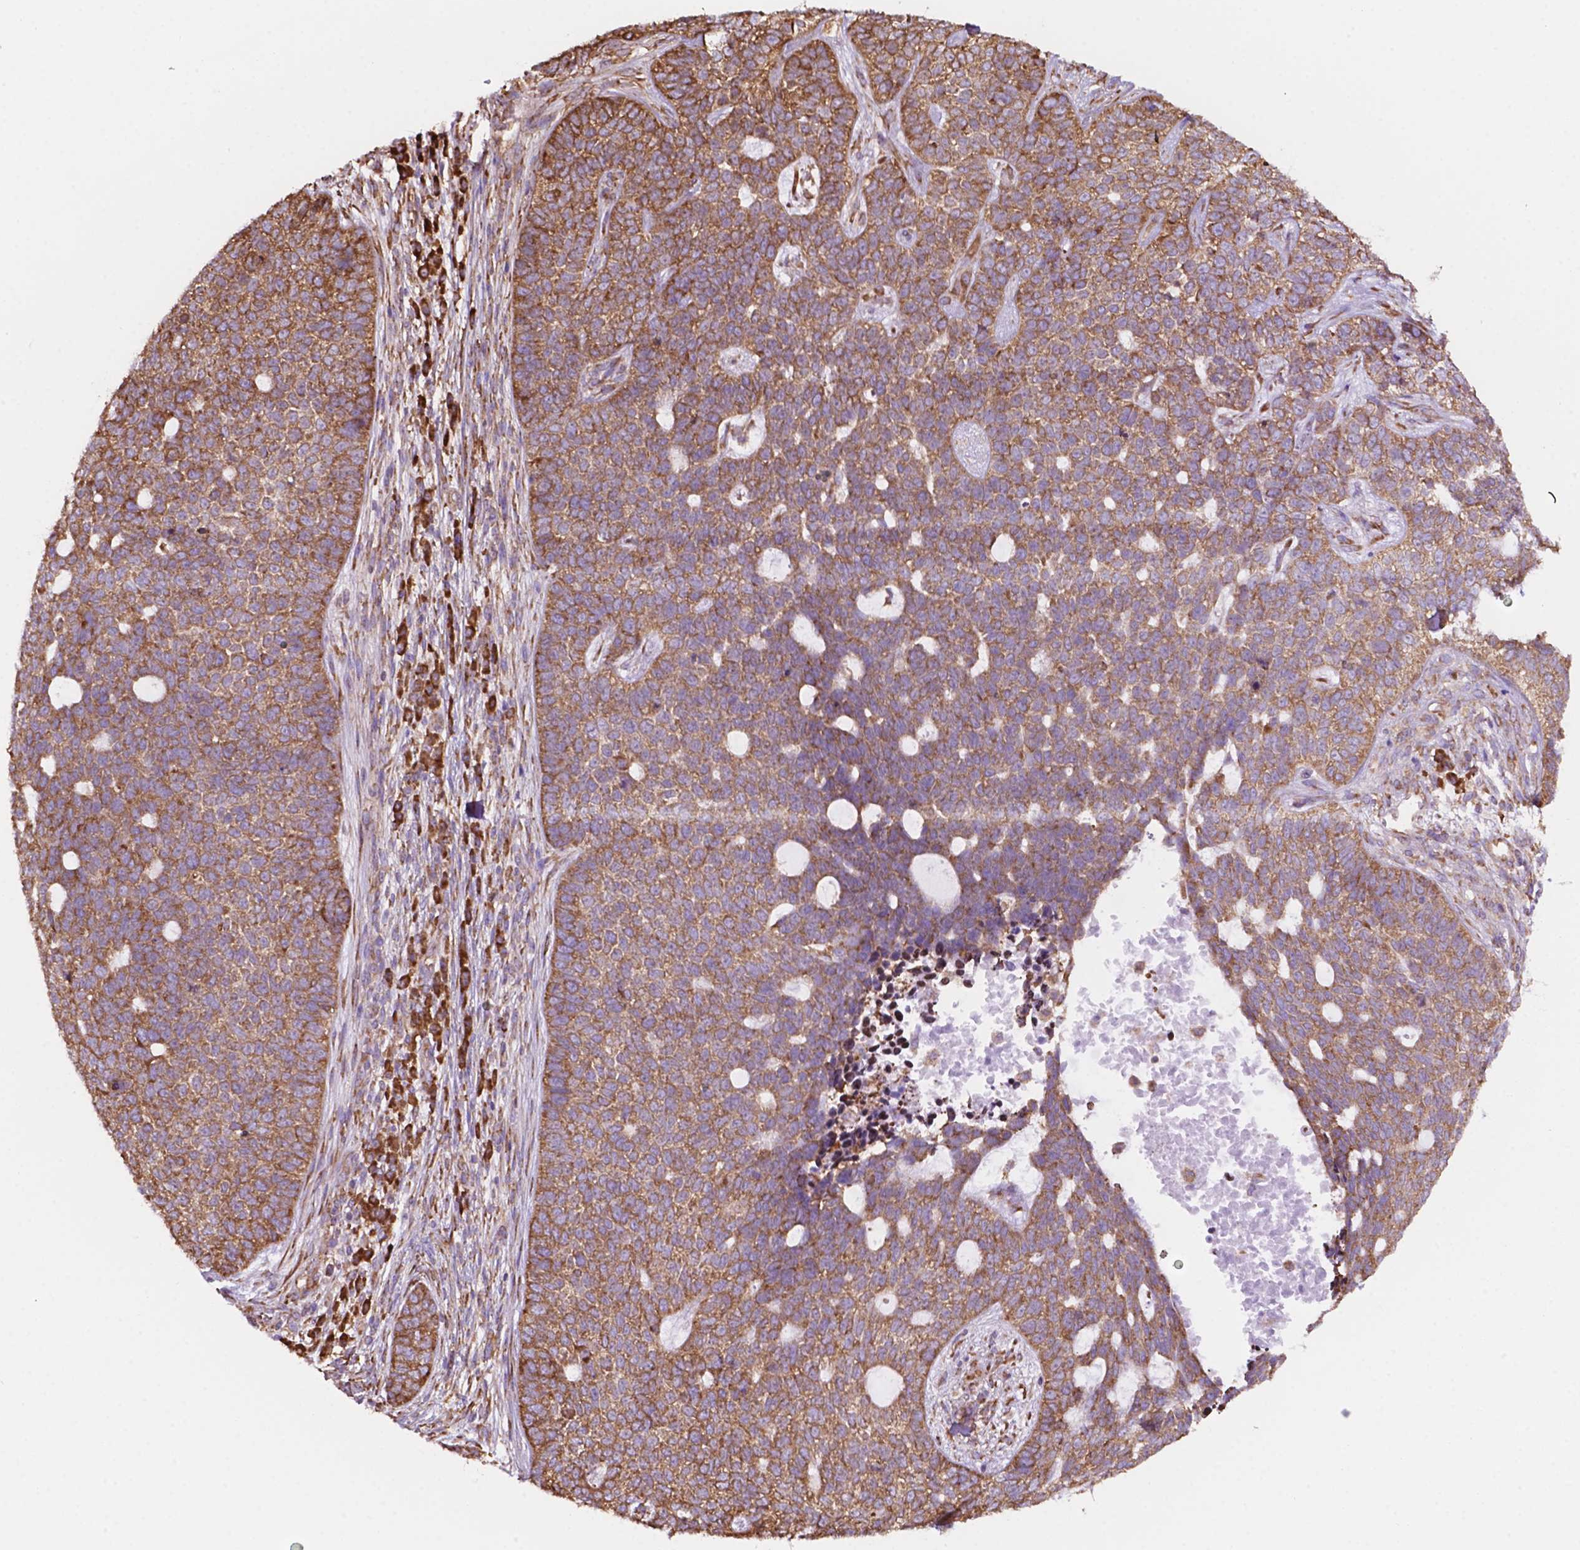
{"staining": {"intensity": "strong", "quantity": ">75%", "location": "cytoplasmic/membranous"}, "tissue": "skin cancer", "cell_type": "Tumor cells", "image_type": "cancer", "snomed": [{"axis": "morphology", "description": "Basal cell carcinoma"}, {"axis": "topography", "description": "Skin"}], "caption": "Protein expression analysis of human skin cancer (basal cell carcinoma) reveals strong cytoplasmic/membranous expression in approximately >75% of tumor cells.", "gene": "RPL29", "patient": {"sex": "female", "age": 69}}